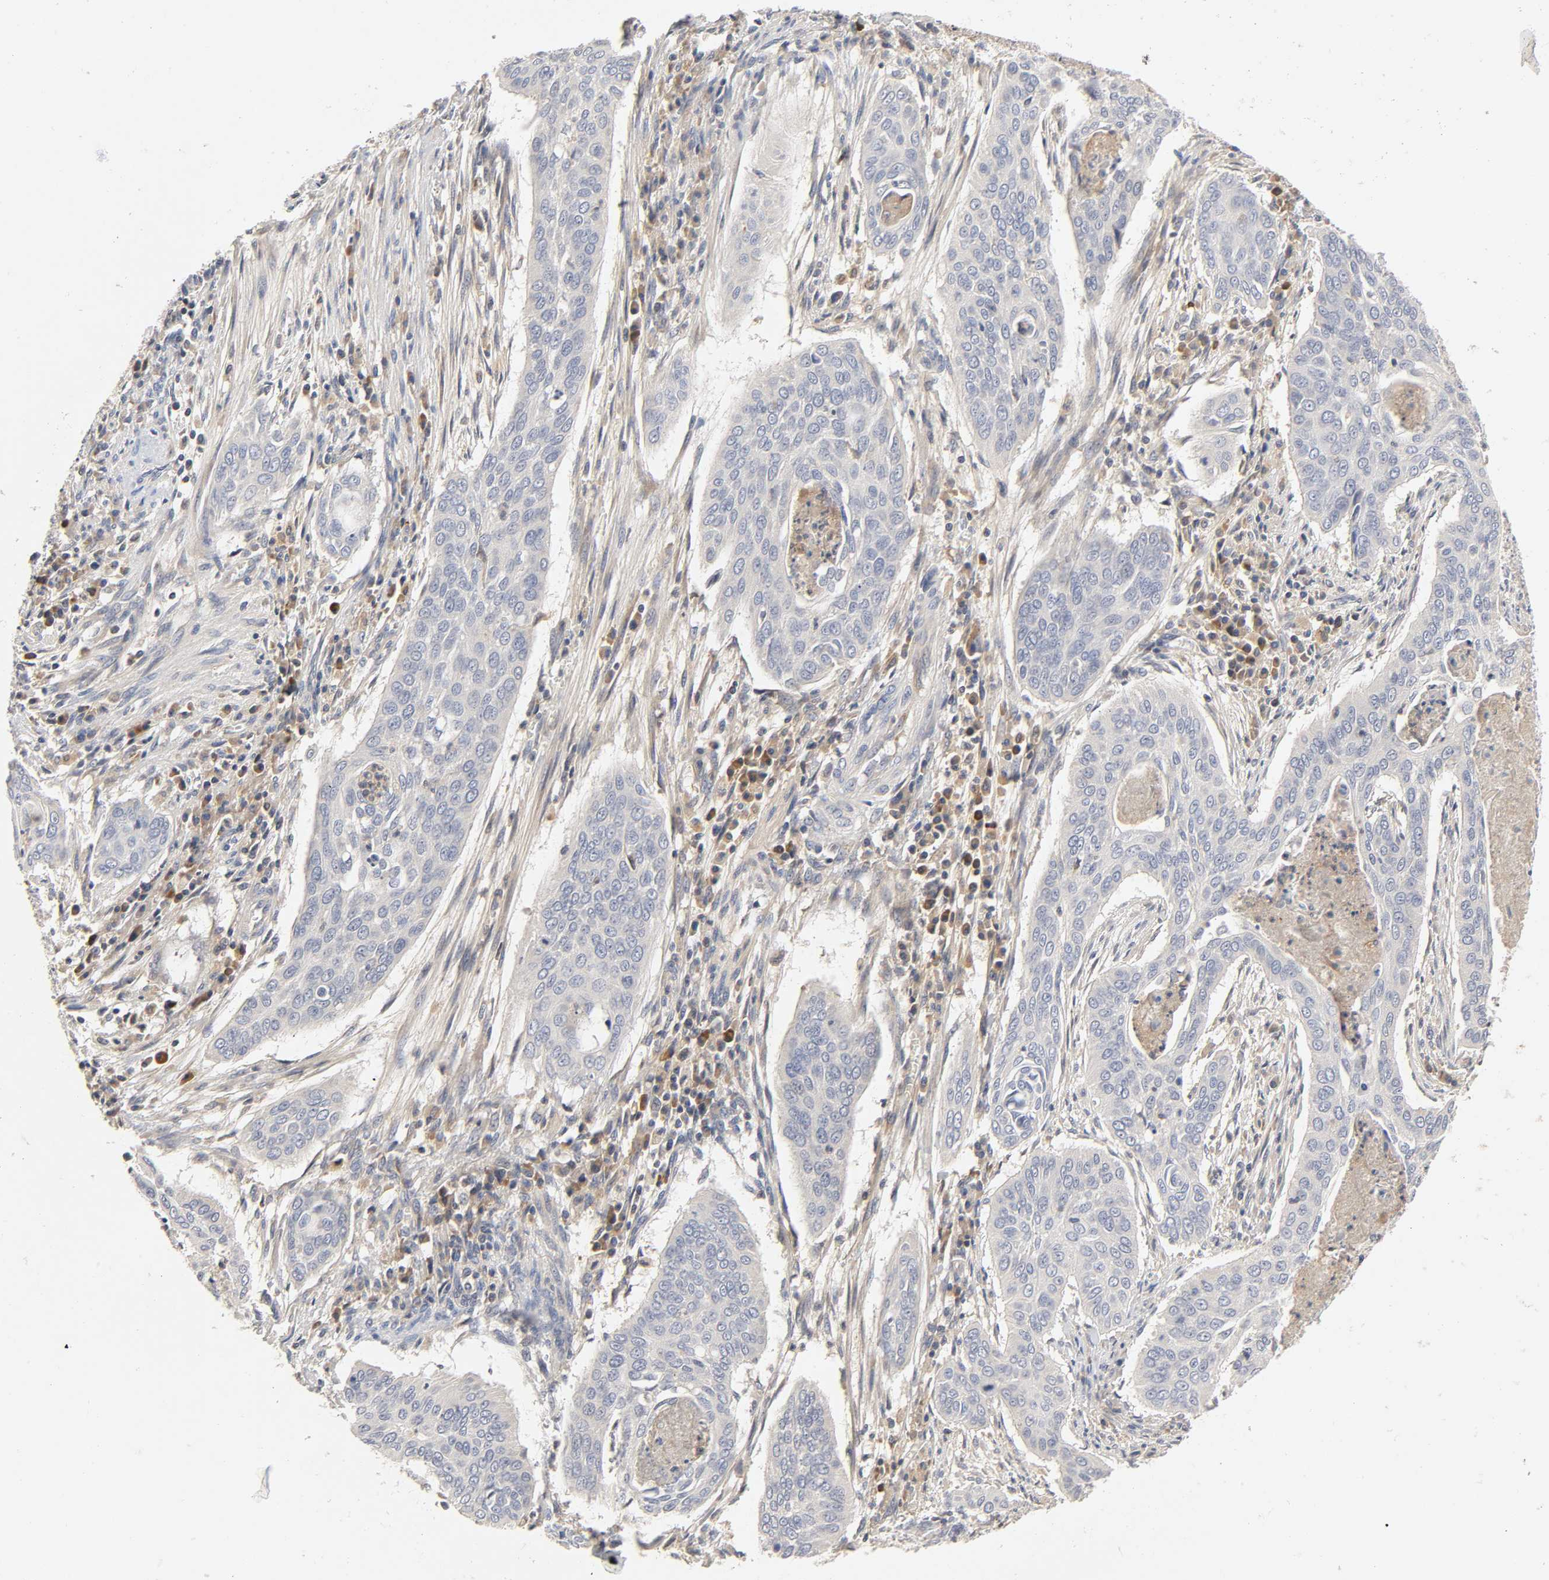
{"staining": {"intensity": "negative", "quantity": "none", "location": "none"}, "tissue": "cervical cancer", "cell_type": "Tumor cells", "image_type": "cancer", "snomed": [{"axis": "morphology", "description": "Squamous cell carcinoma, NOS"}, {"axis": "topography", "description": "Cervix"}], "caption": "Immunohistochemistry histopathology image of neoplastic tissue: cervical cancer (squamous cell carcinoma) stained with DAB (3,3'-diaminobenzidine) shows no significant protein expression in tumor cells.", "gene": "RHOA", "patient": {"sex": "female", "age": 39}}